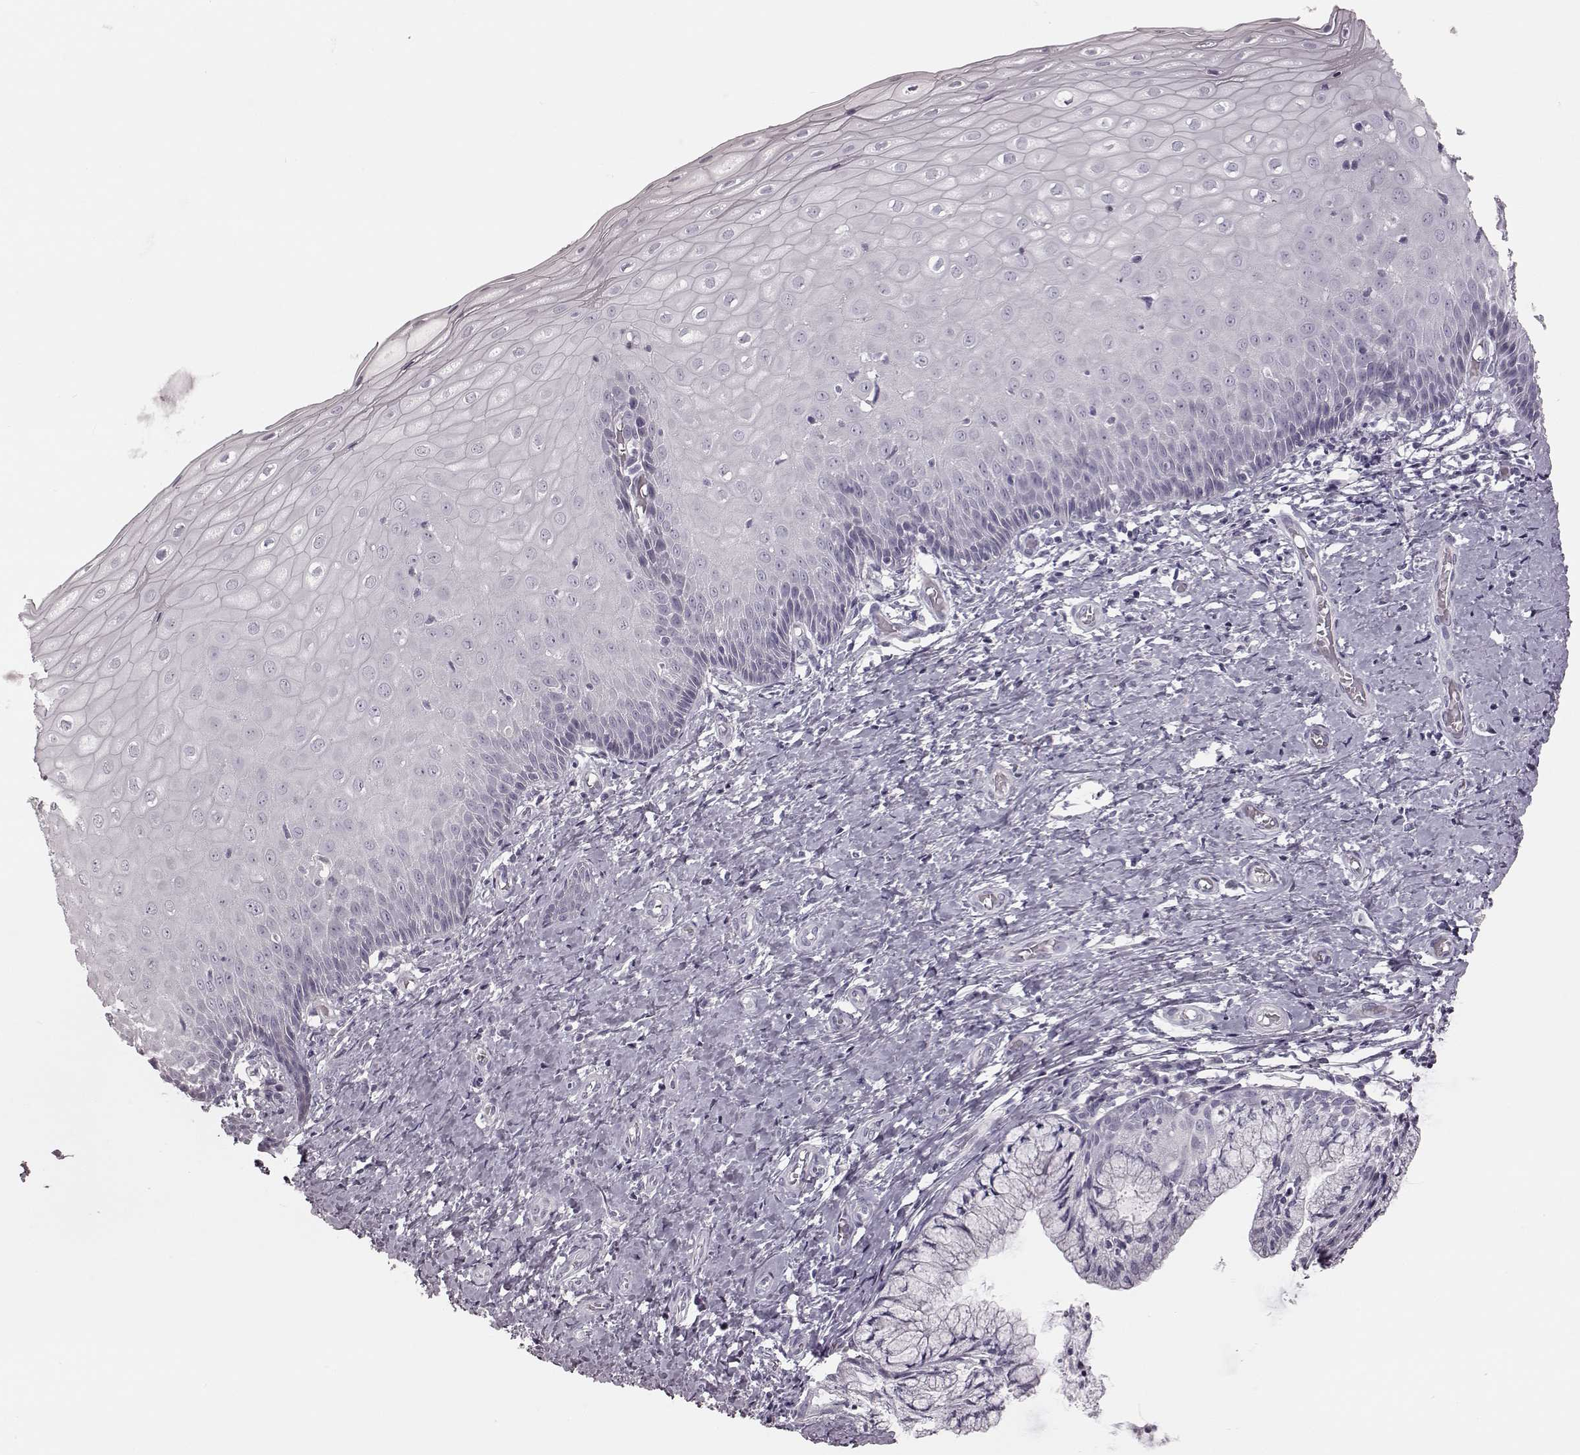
{"staining": {"intensity": "negative", "quantity": "none", "location": "none"}, "tissue": "cervix", "cell_type": "Glandular cells", "image_type": "normal", "snomed": [{"axis": "morphology", "description": "Normal tissue, NOS"}, {"axis": "topography", "description": "Cervix"}], "caption": "DAB immunohistochemical staining of unremarkable cervix reveals no significant expression in glandular cells.", "gene": "ZNF433", "patient": {"sex": "female", "age": 37}}